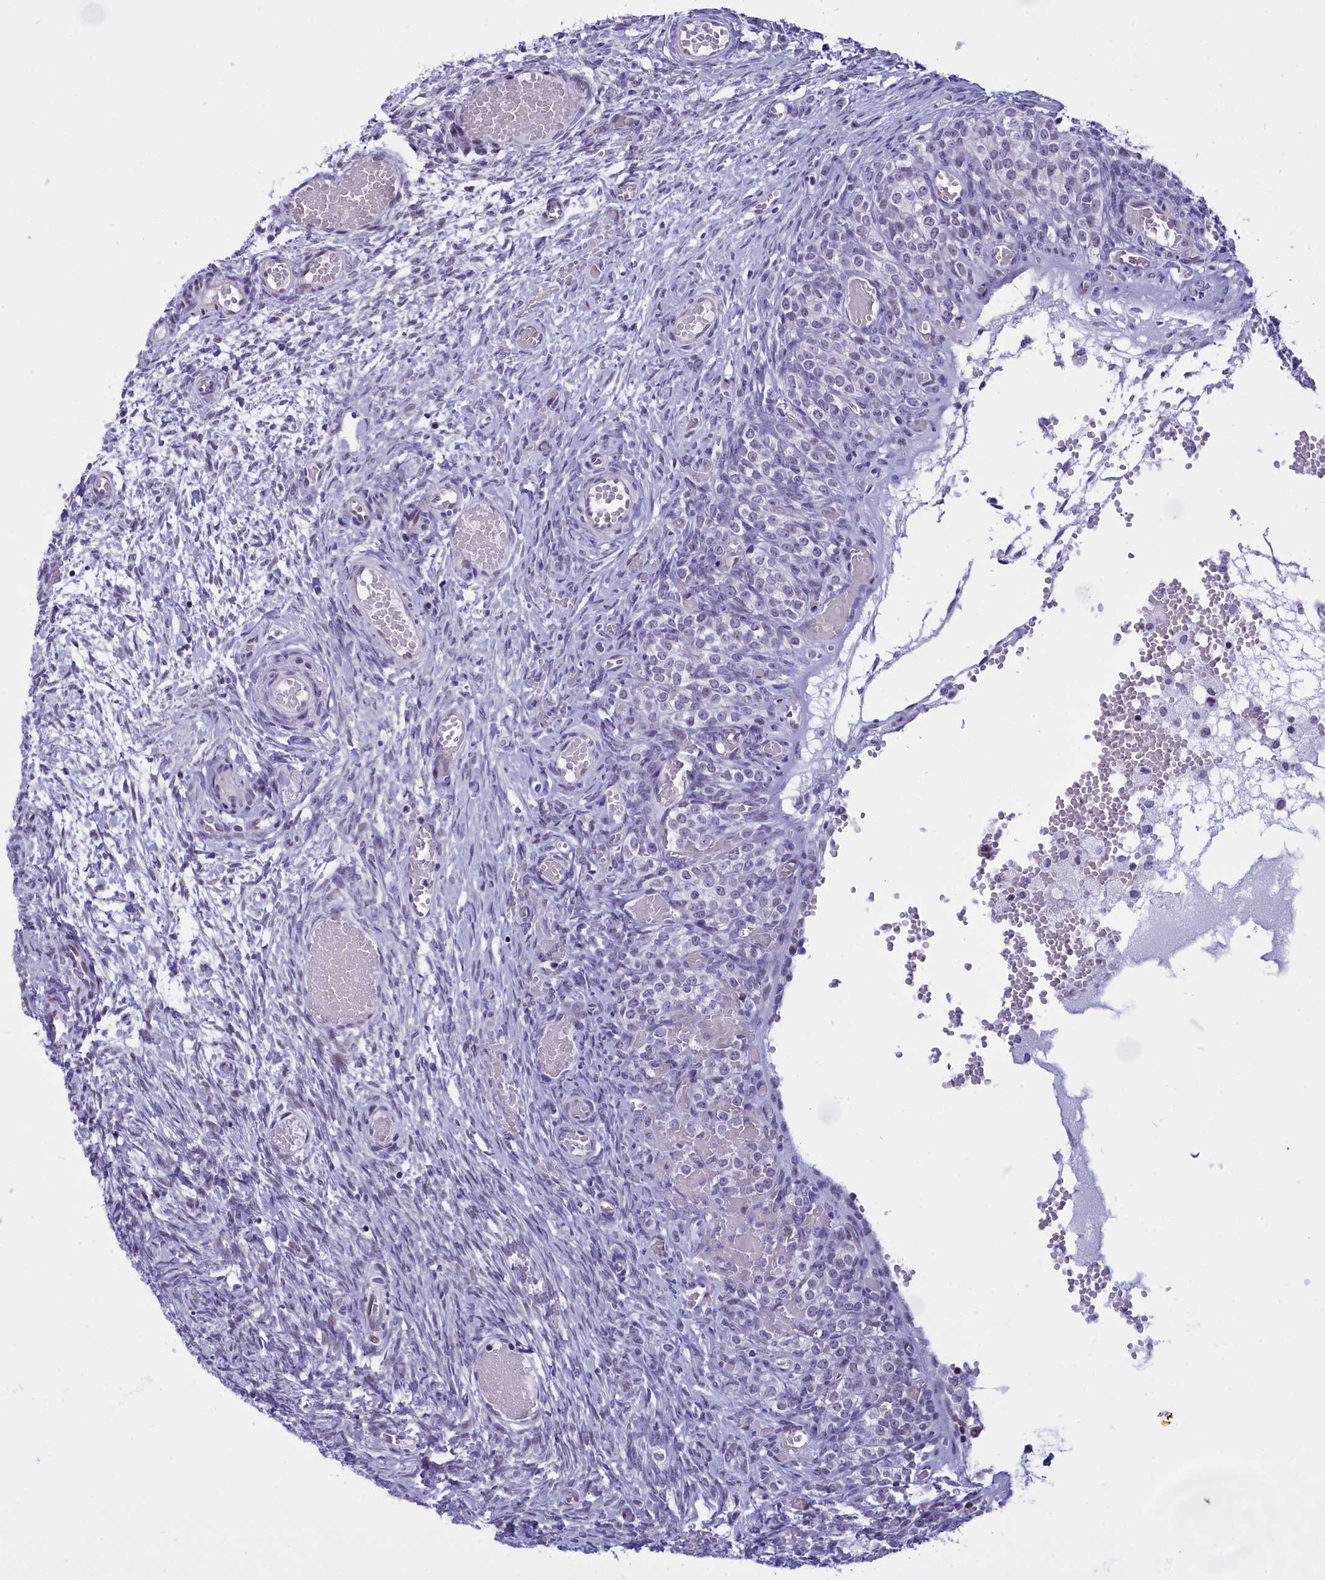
{"staining": {"intensity": "negative", "quantity": "none", "location": "none"}, "tissue": "ovary", "cell_type": "Follicle cells", "image_type": "normal", "snomed": [{"axis": "morphology", "description": "Adenocarcinoma, NOS"}, {"axis": "topography", "description": "Endometrium"}], "caption": "This photomicrograph is of normal ovary stained with immunohistochemistry (IHC) to label a protein in brown with the nuclei are counter-stained blue. There is no staining in follicle cells. (DAB (3,3'-diaminobenzidine) IHC with hematoxylin counter stain).", "gene": "SPIRE2", "patient": {"sex": "female", "age": 32}}